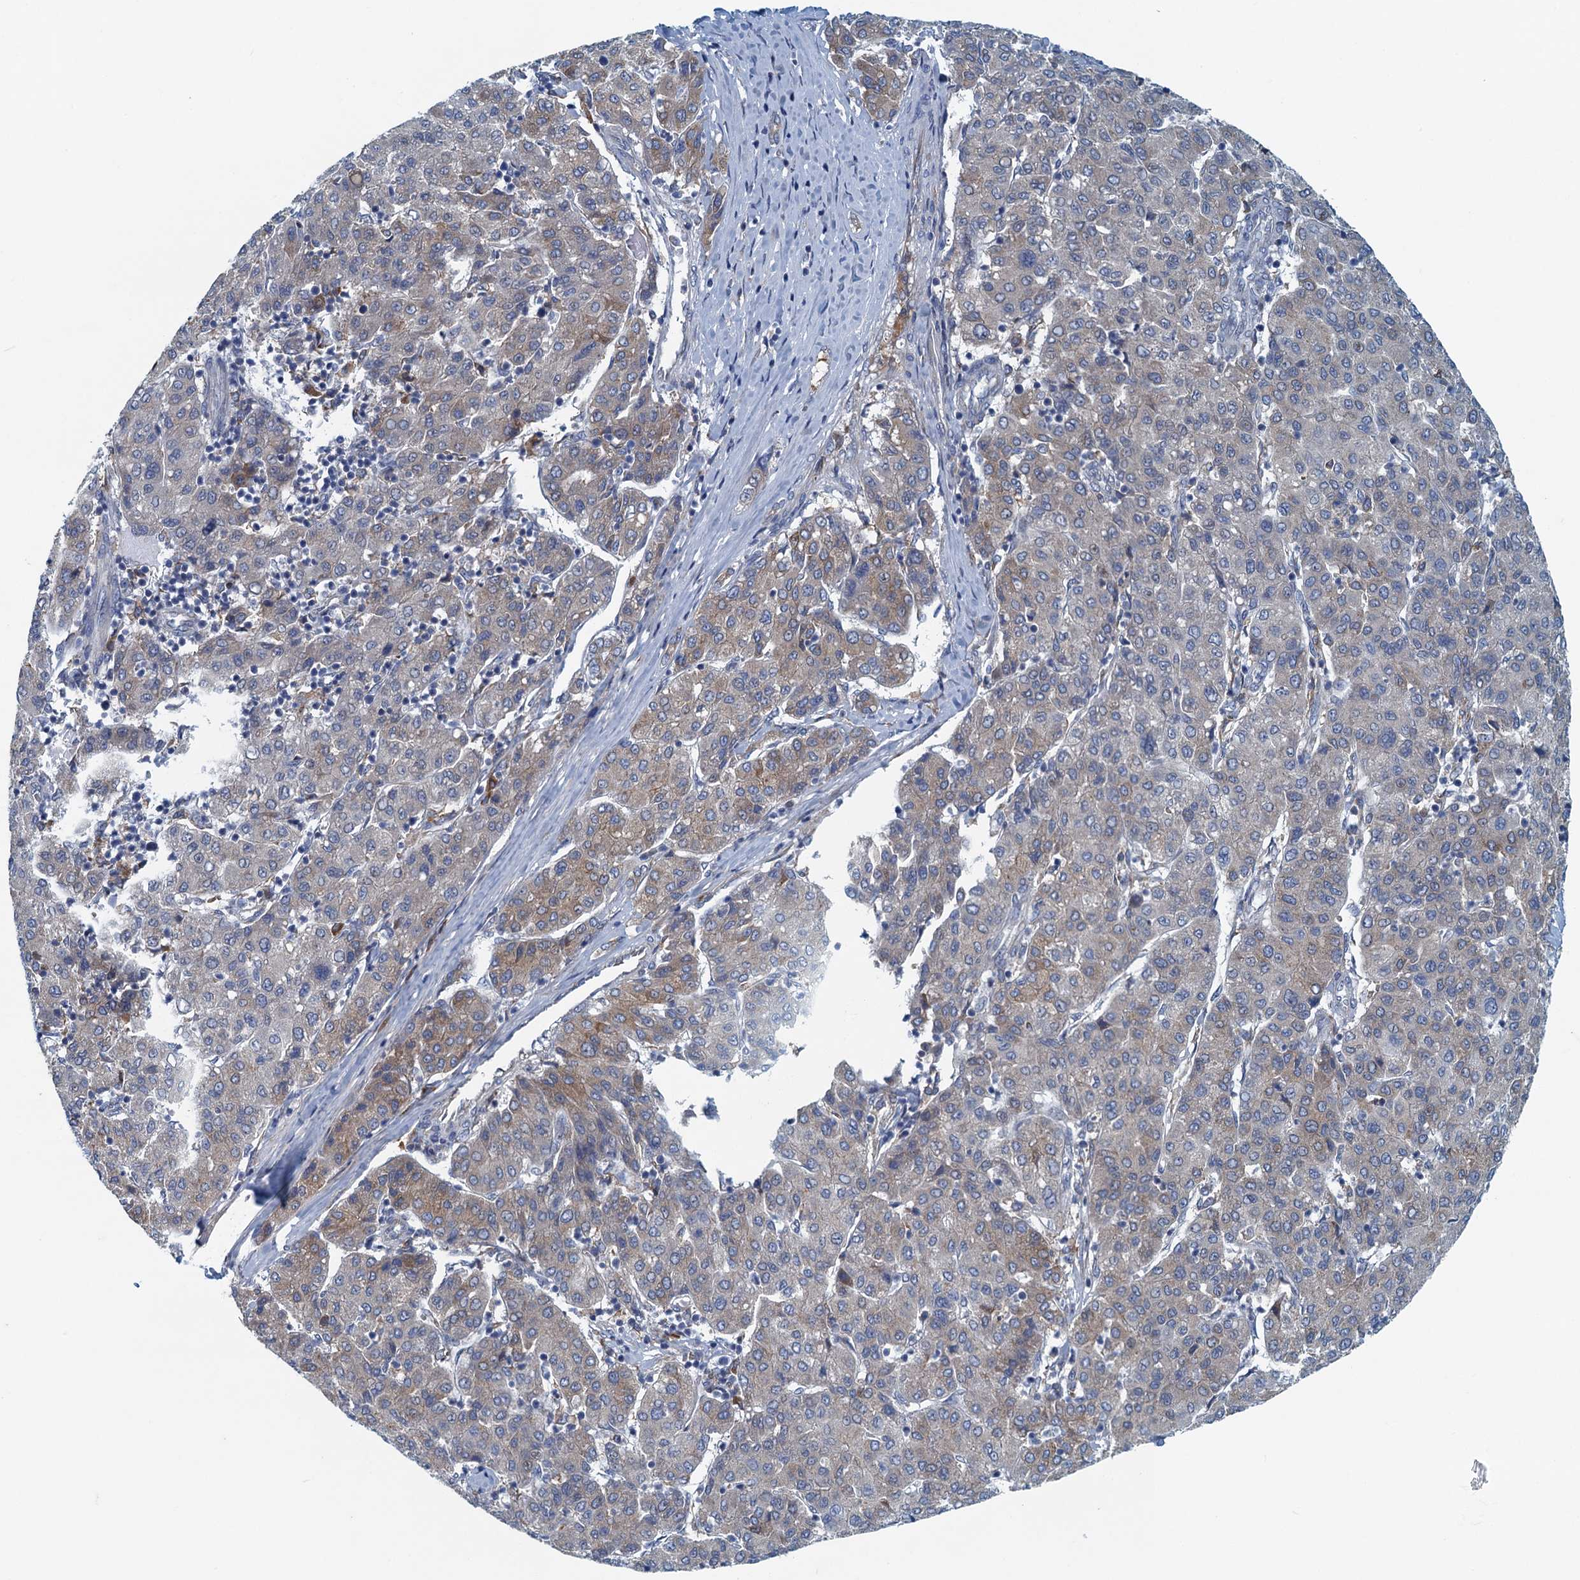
{"staining": {"intensity": "weak", "quantity": "<25%", "location": "cytoplasmic/membranous"}, "tissue": "liver cancer", "cell_type": "Tumor cells", "image_type": "cancer", "snomed": [{"axis": "morphology", "description": "Carcinoma, Hepatocellular, NOS"}, {"axis": "topography", "description": "Liver"}], "caption": "Liver cancer was stained to show a protein in brown. There is no significant expression in tumor cells. (DAB immunohistochemistry (IHC), high magnification).", "gene": "MYDGF", "patient": {"sex": "male", "age": 65}}